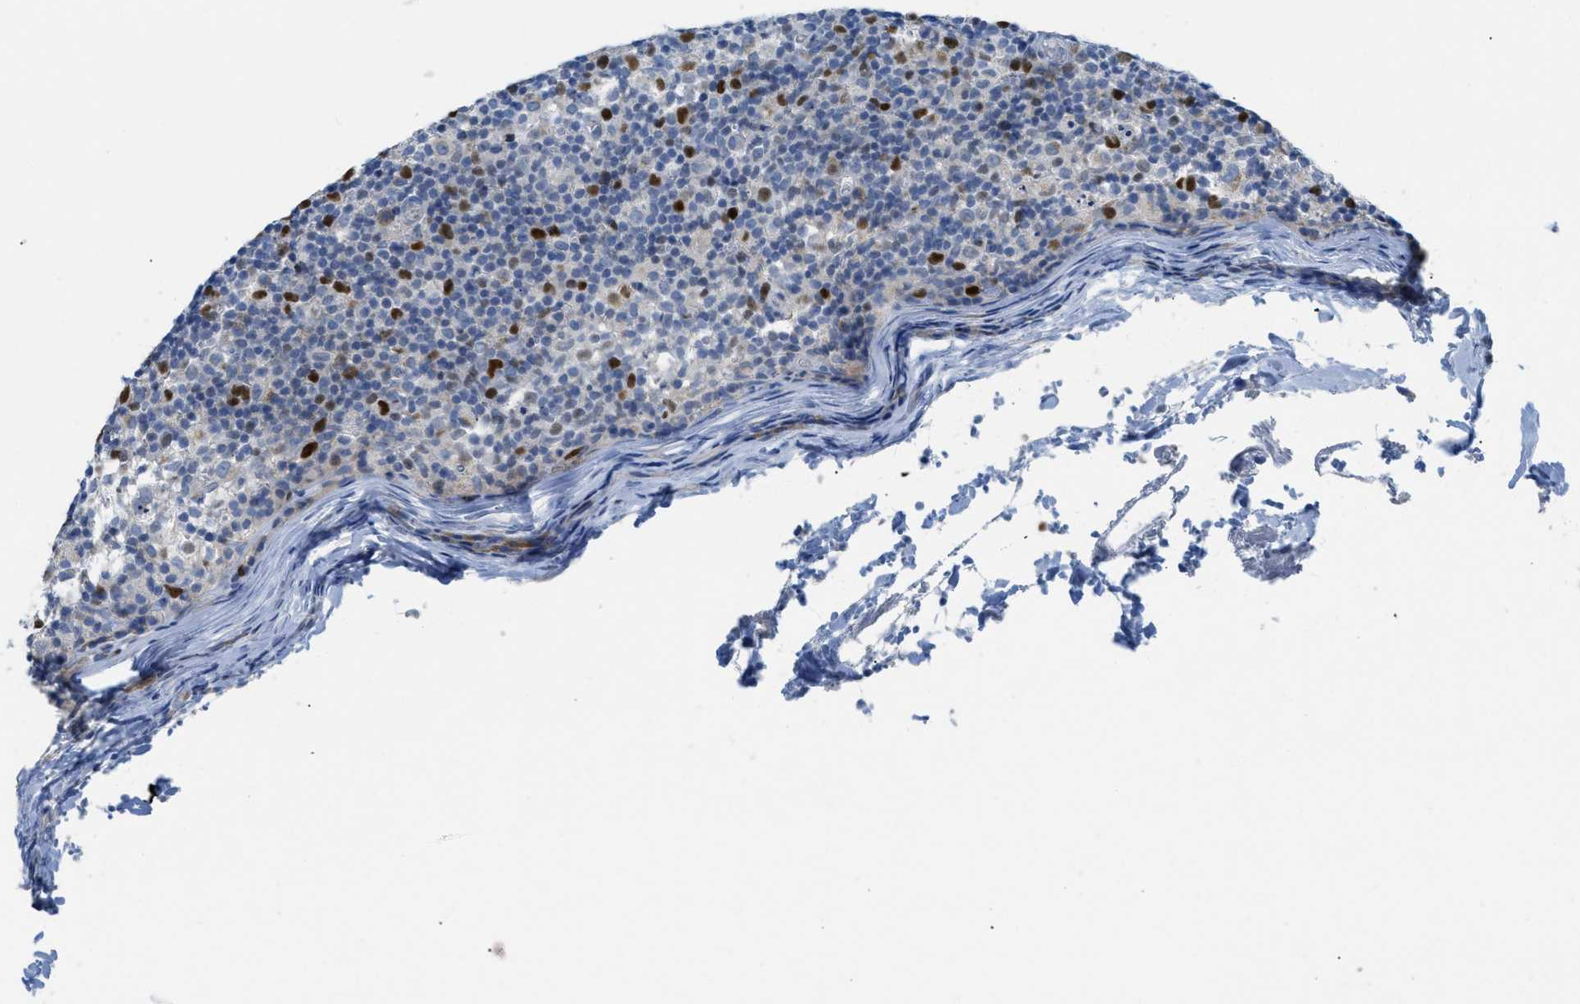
{"staining": {"intensity": "strong", "quantity": "25%-75%", "location": "nuclear"}, "tissue": "lymph node", "cell_type": "Non-germinal center cells", "image_type": "normal", "snomed": [{"axis": "morphology", "description": "Normal tissue, NOS"}, {"axis": "morphology", "description": "Inflammation, NOS"}, {"axis": "topography", "description": "Lymph node"}], "caption": "A brown stain labels strong nuclear positivity of a protein in non-germinal center cells of normal lymph node.", "gene": "ORC6", "patient": {"sex": "male", "age": 55}}